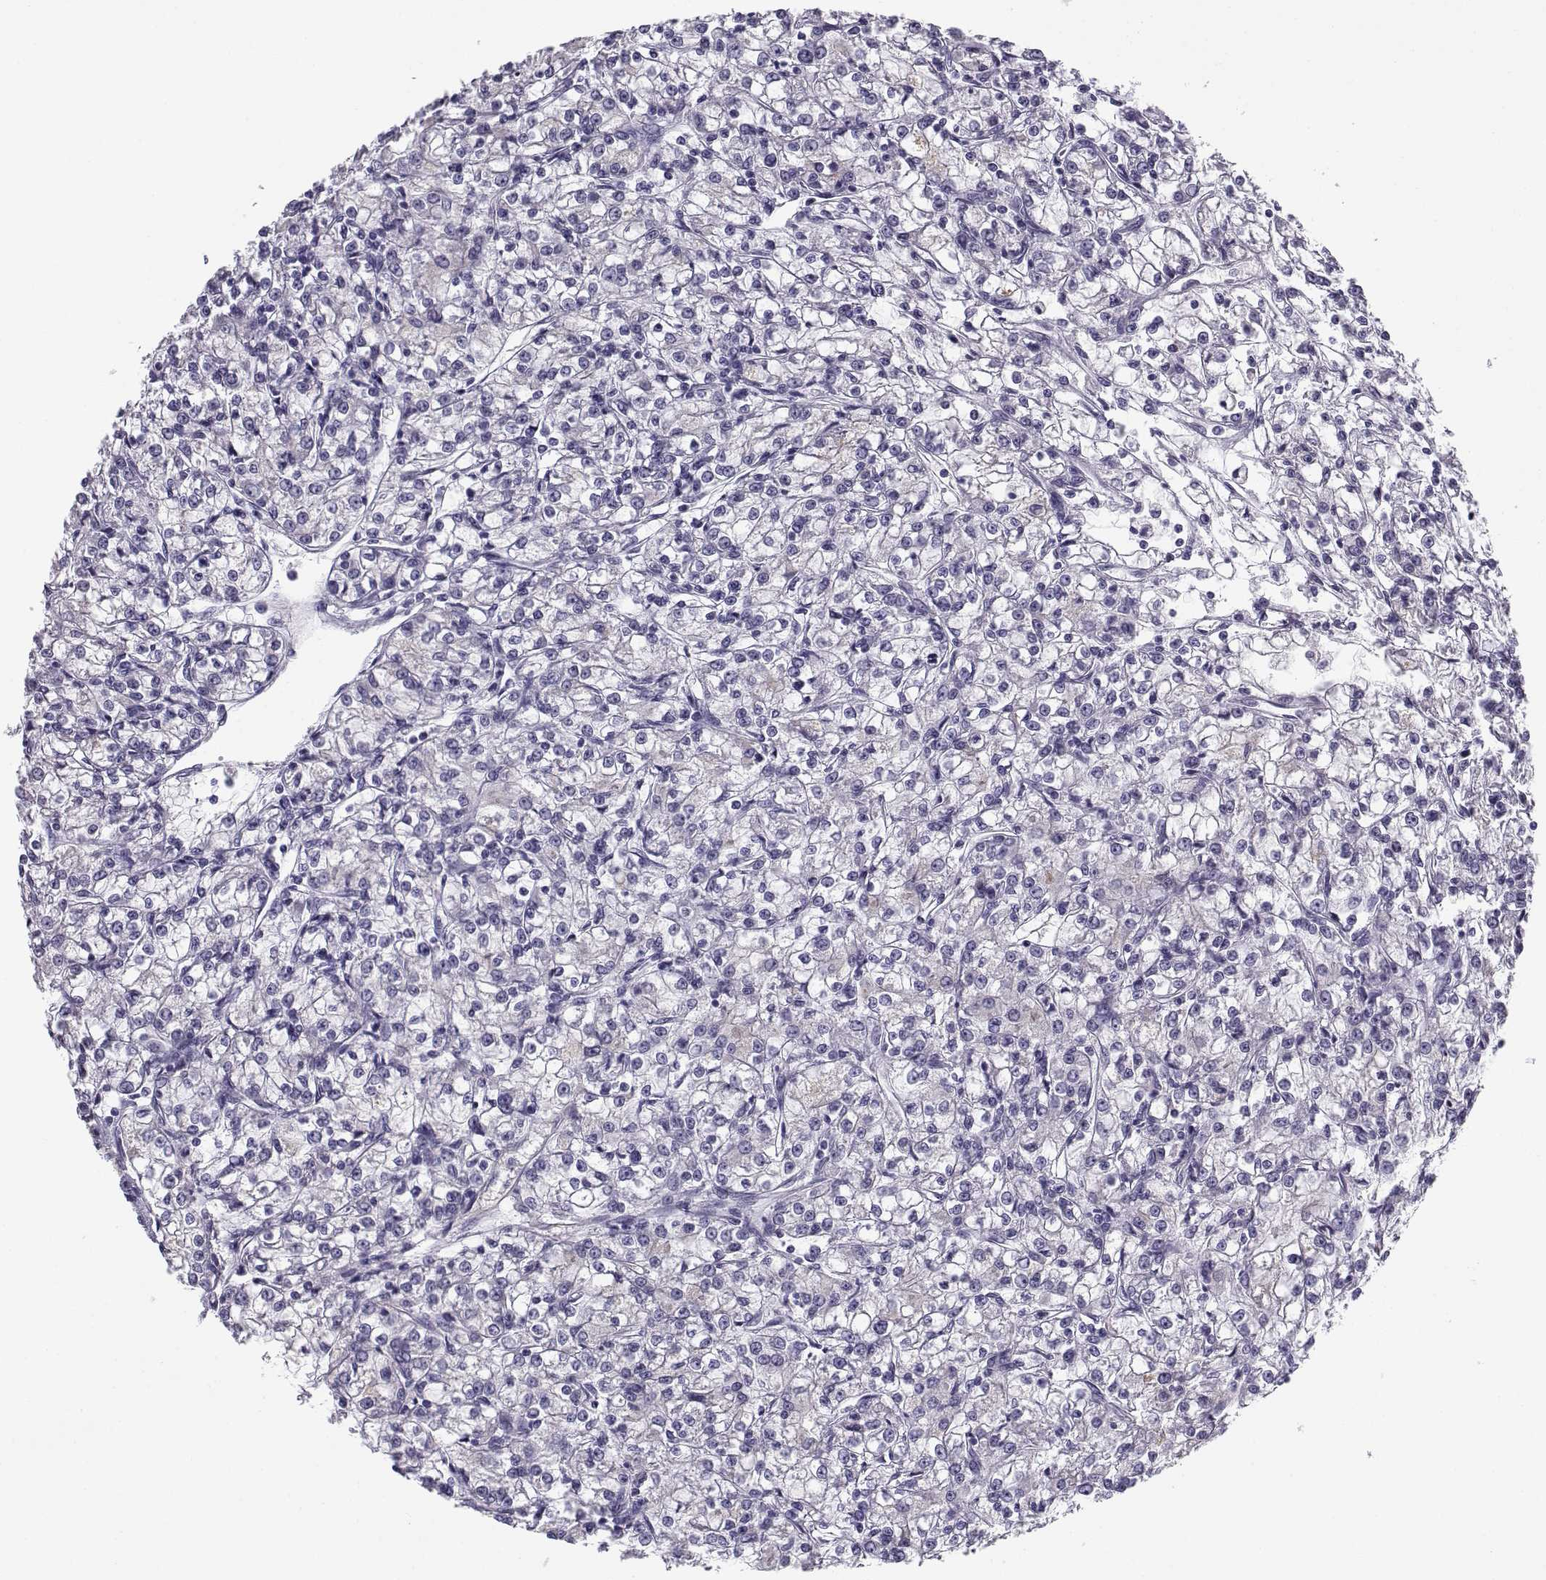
{"staining": {"intensity": "negative", "quantity": "none", "location": "none"}, "tissue": "renal cancer", "cell_type": "Tumor cells", "image_type": "cancer", "snomed": [{"axis": "morphology", "description": "Adenocarcinoma, NOS"}, {"axis": "topography", "description": "Kidney"}], "caption": "Immunohistochemistry (IHC) of human adenocarcinoma (renal) reveals no expression in tumor cells.", "gene": "CFAP77", "patient": {"sex": "female", "age": 59}}